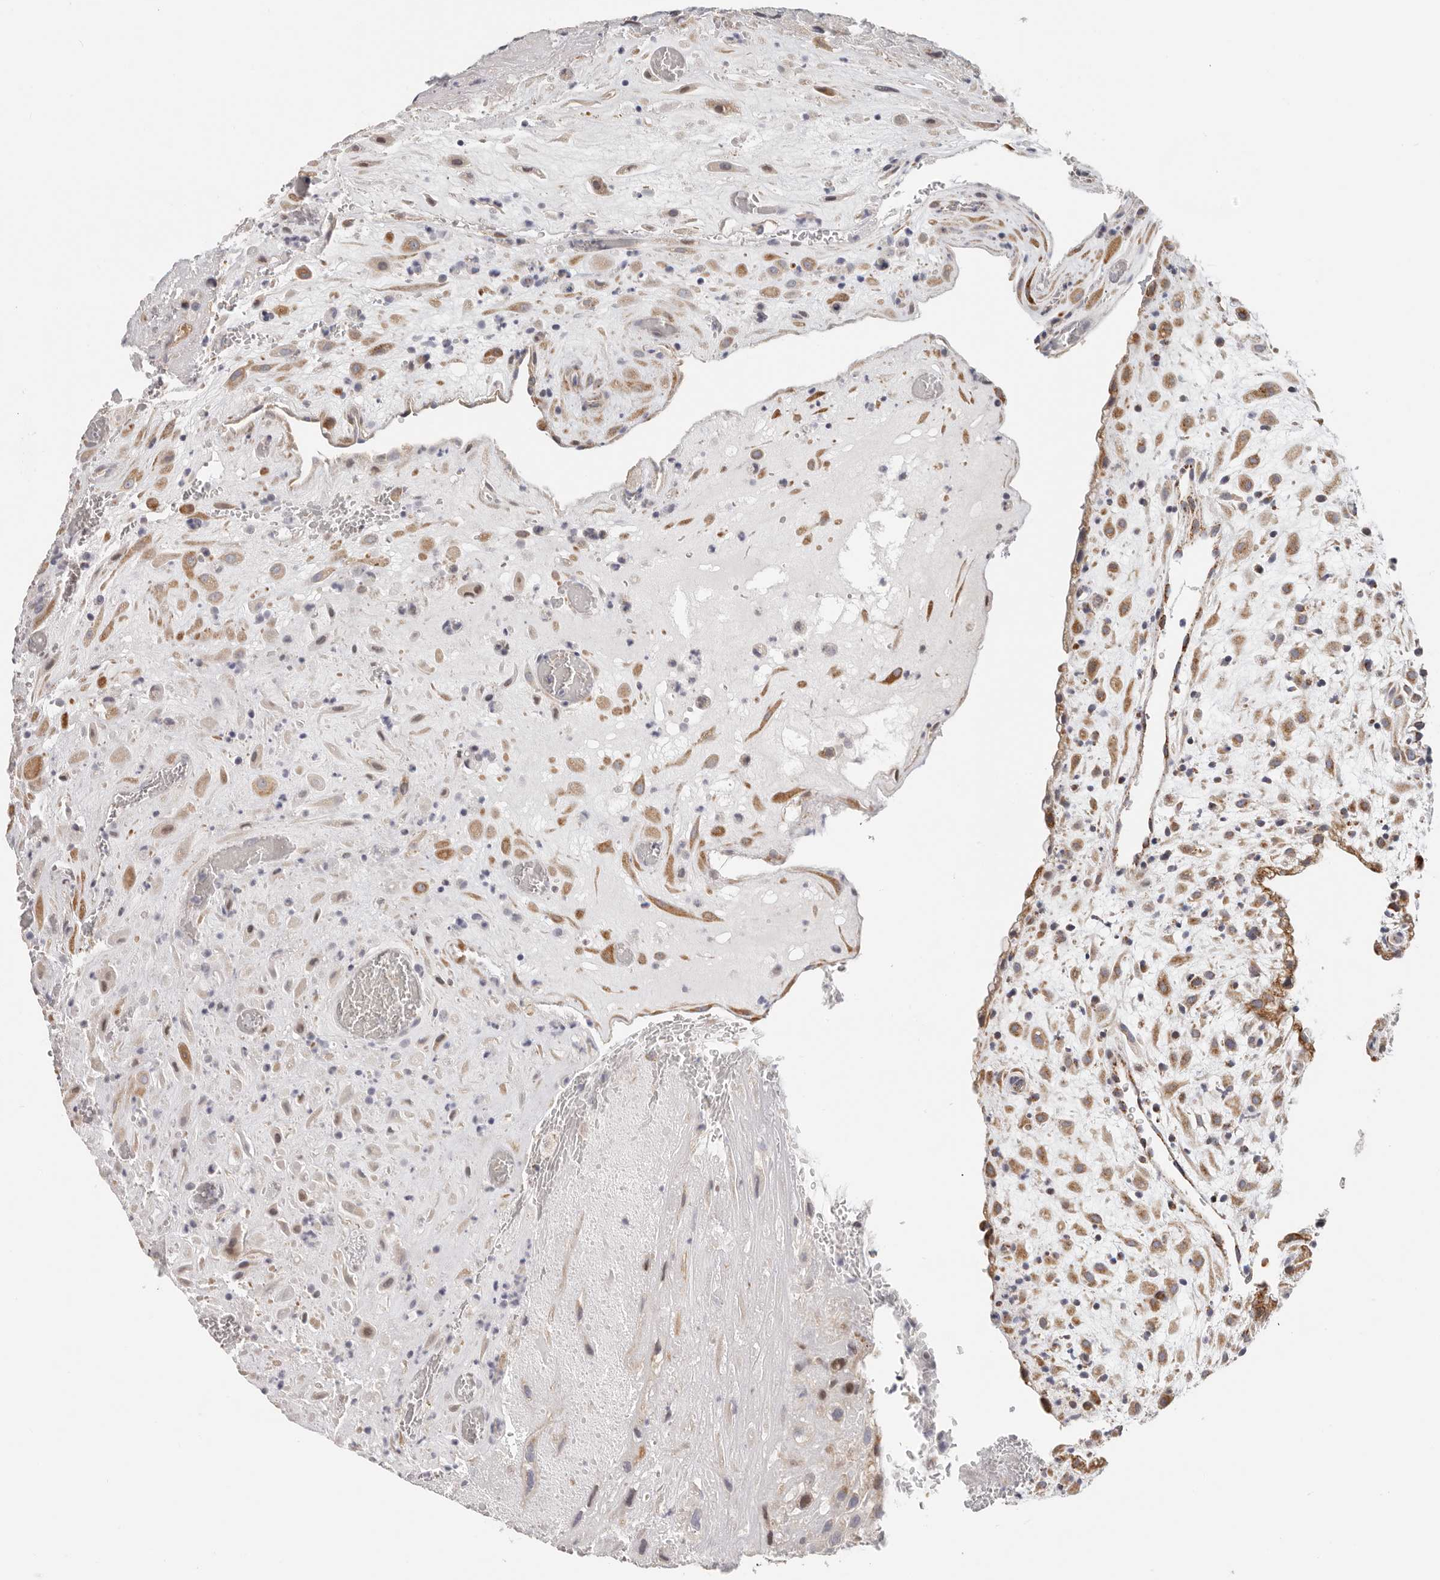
{"staining": {"intensity": "moderate", "quantity": ">75%", "location": "cytoplasmic/membranous"}, "tissue": "placenta", "cell_type": "Decidual cells", "image_type": "normal", "snomed": [{"axis": "morphology", "description": "Normal tissue, NOS"}, {"axis": "topography", "description": "Placenta"}], "caption": "High-power microscopy captured an immunohistochemistry (IHC) micrograph of normal placenta, revealing moderate cytoplasmic/membranous expression in about >75% of decidual cells. (brown staining indicates protein expression, while blue staining denotes nuclei).", "gene": "AFDN", "patient": {"sex": "female", "age": 35}}